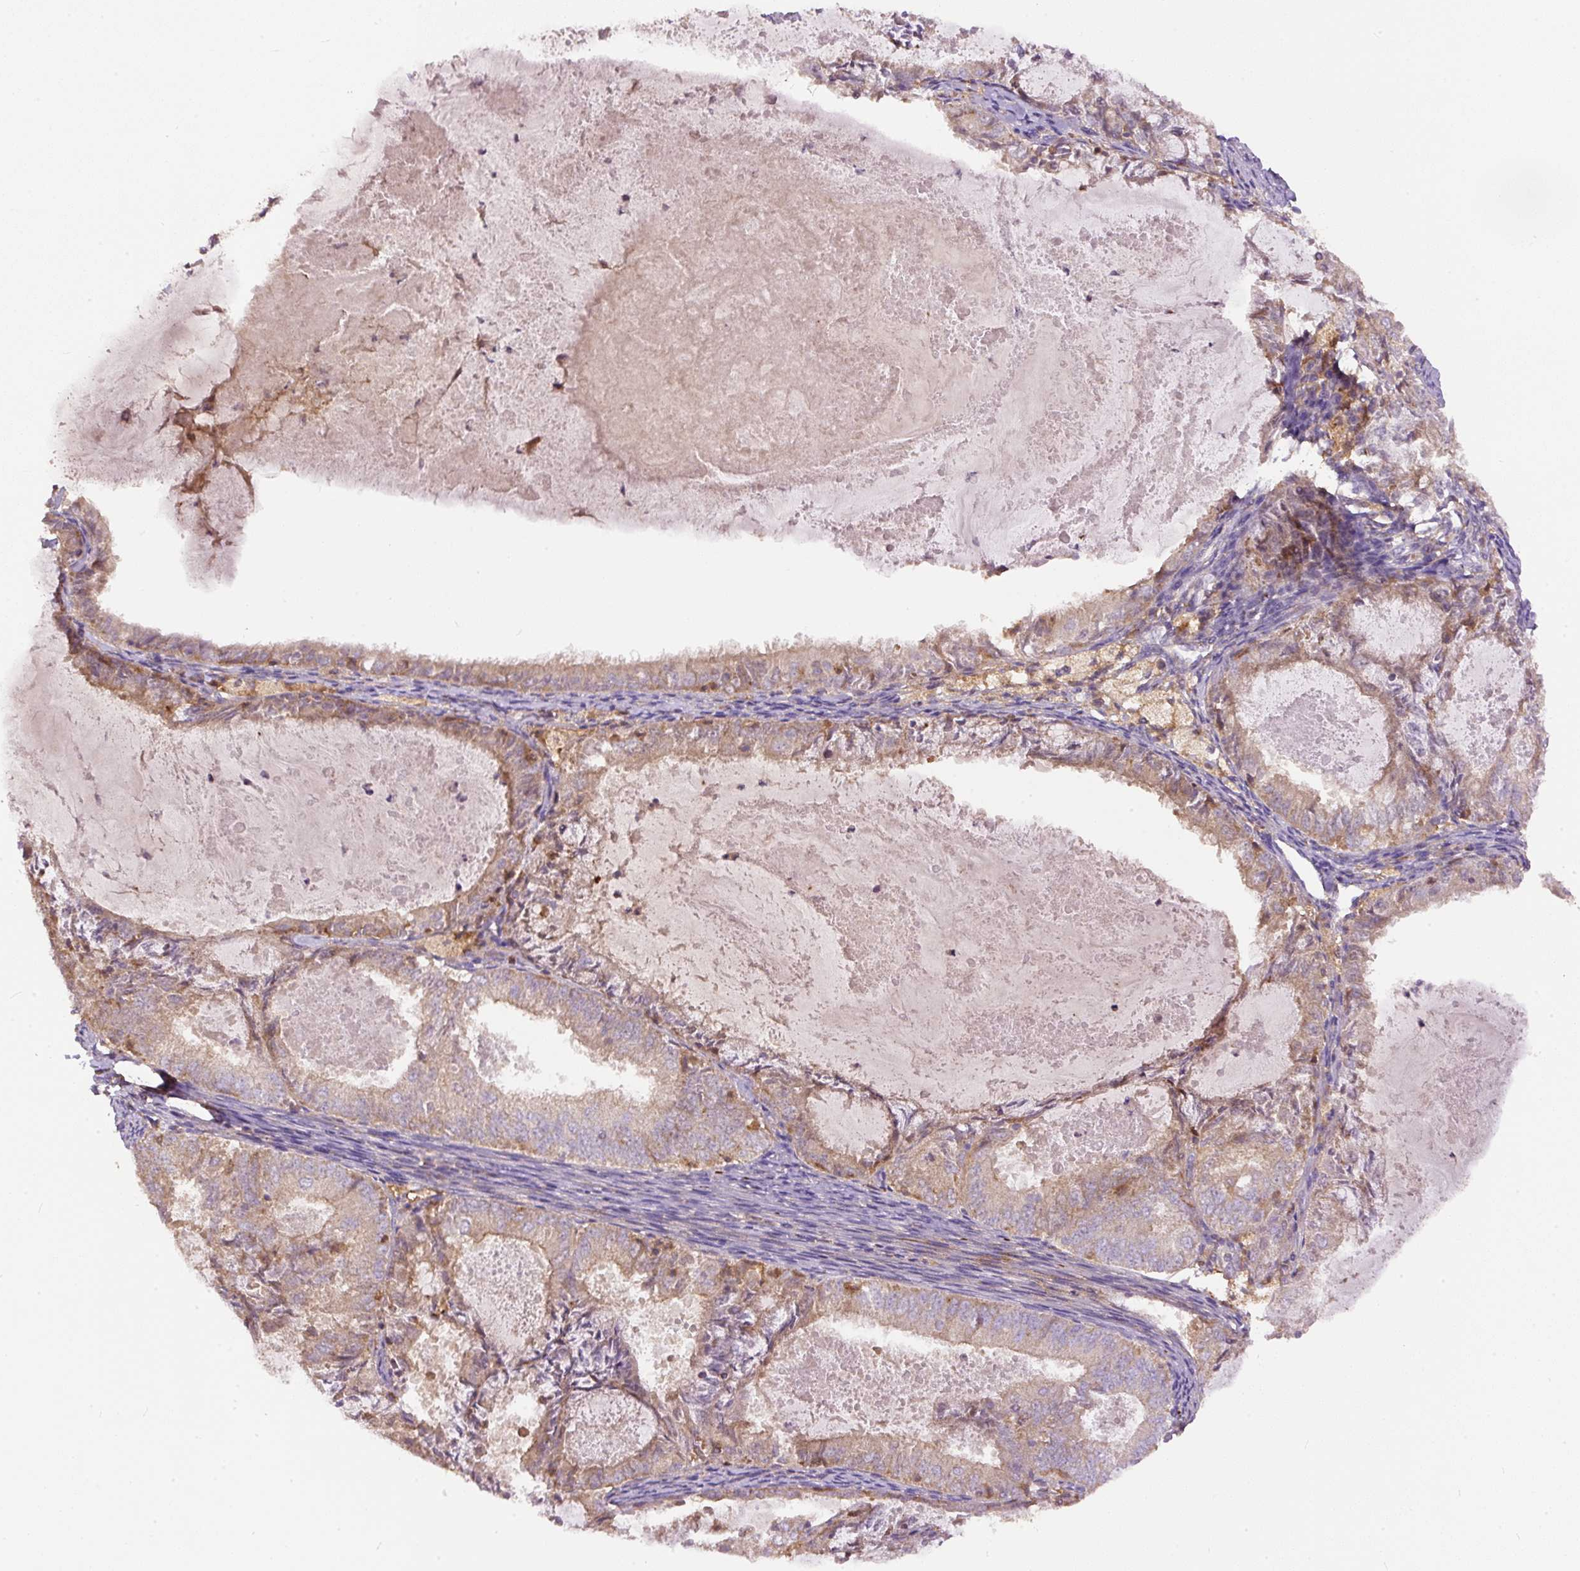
{"staining": {"intensity": "moderate", "quantity": ">75%", "location": "cytoplasmic/membranous"}, "tissue": "endometrial cancer", "cell_type": "Tumor cells", "image_type": "cancer", "snomed": [{"axis": "morphology", "description": "Adenocarcinoma, NOS"}, {"axis": "topography", "description": "Endometrium"}], "caption": "A photomicrograph showing moderate cytoplasmic/membranous expression in approximately >75% of tumor cells in adenocarcinoma (endometrial), as visualized by brown immunohistochemical staining.", "gene": "DAPK1", "patient": {"sex": "female", "age": 57}}